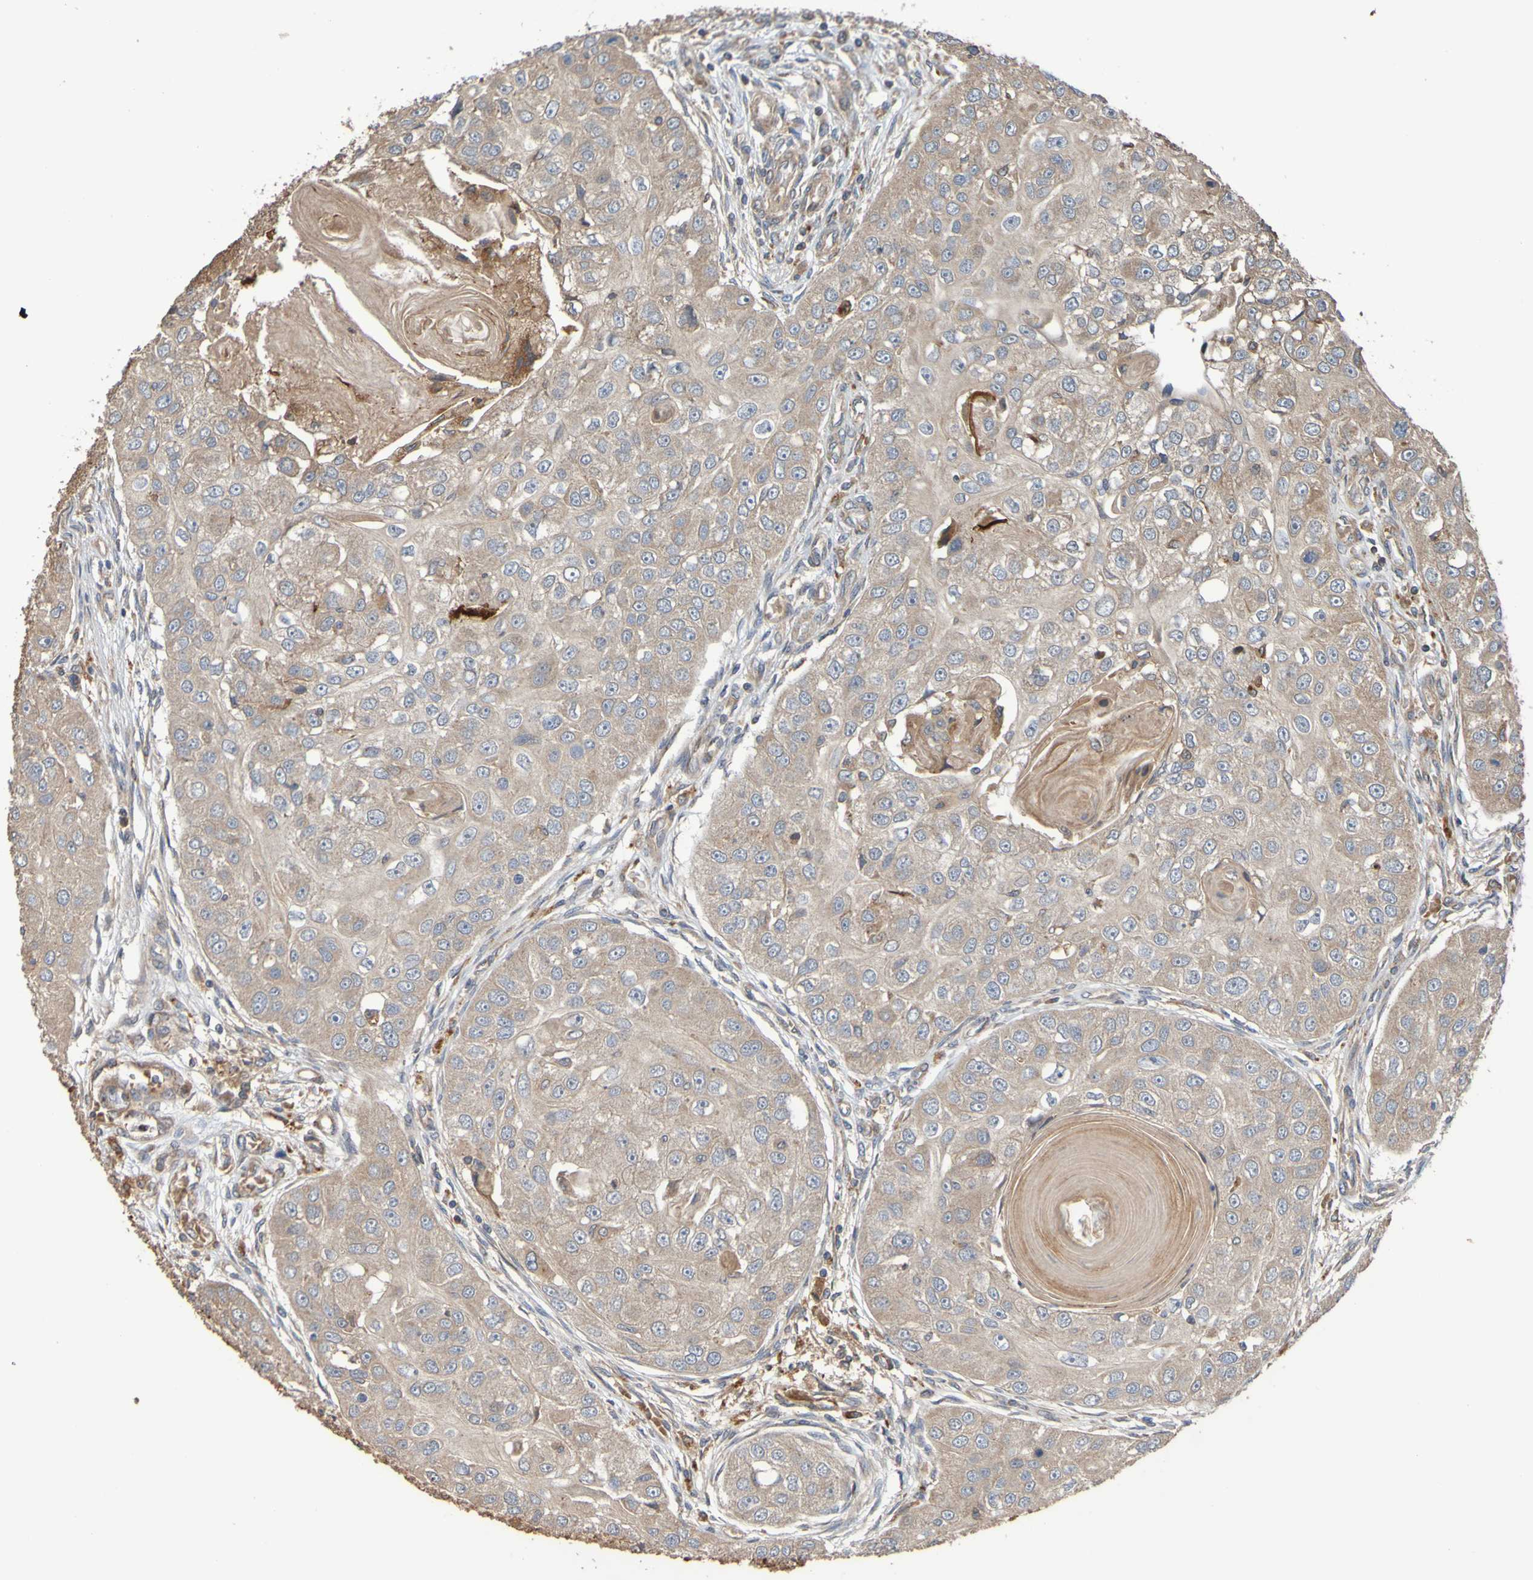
{"staining": {"intensity": "moderate", "quantity": ">75%", "location": "cytoplasmic/membranous"}, "tissue": "head and neck cancer", "cell_type": "Tumor cells", "image_type": "cancer", "snomed": [{"axis": "morphology", "description": "Normal tissue, NOS"}, {"axis": "morphology", "description": "Squamous cell carcinoma, NOS"}, {"axis": "topography", "description": "Skeletal muscle"}, {"axis": "topography", "description": "Head-Neck"}], "caption": "Squamous cell carcinoma (head and neck) stained for a protein displays moderate cytoplasmic/membranous positivity in tumor cells. The staining was performed using DAB (3,3'-diaminobenzidine) to visualize the protein expression in brown, while the nuclei were stained in blue with hematoxylin (Magnification: 20x).", "gene": "UCN", "patient": {"sex": "male", "age": 51}}